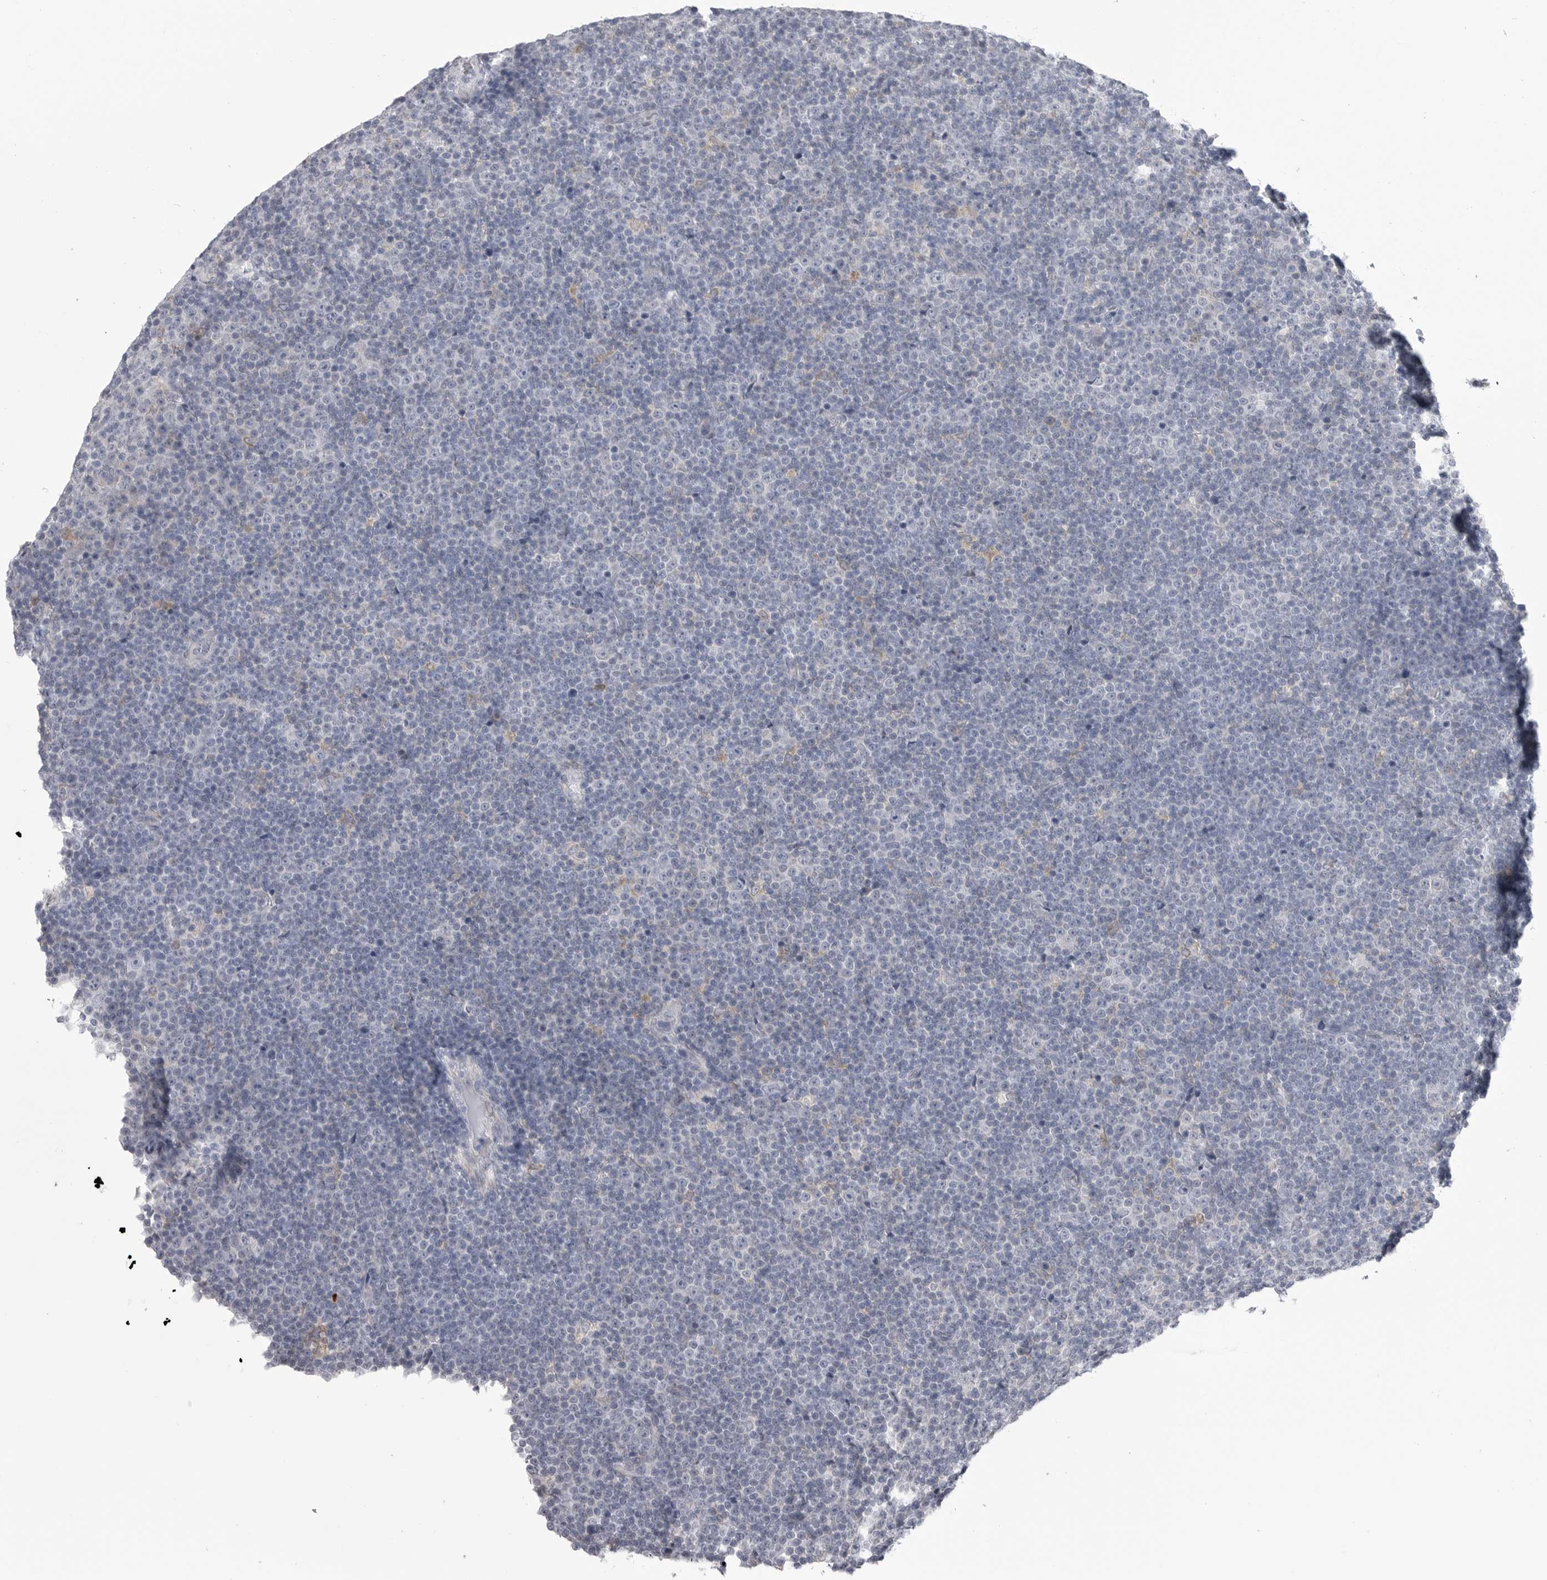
{"staining": {"intensity": "negative", "quantity": "none", "location": "none"}, "tissue": "lymphoma", "cell_type": "Tumor cells", "image_type": "cancer", "snomed": [{"axis": "morphology", "description": "Malignant lymphoma, non-Hodgkin's type, Low grade"}, {"axis": "topography", "description": "Lymph node"}], "caption": "Low-grade malignant lymphoma, non-Hodgkin's type was stained to show a protein in brown. There is no significant expression in tumor cells.", "gene": "FKBP2", "patient": {"sex": "female", "age": 67}}